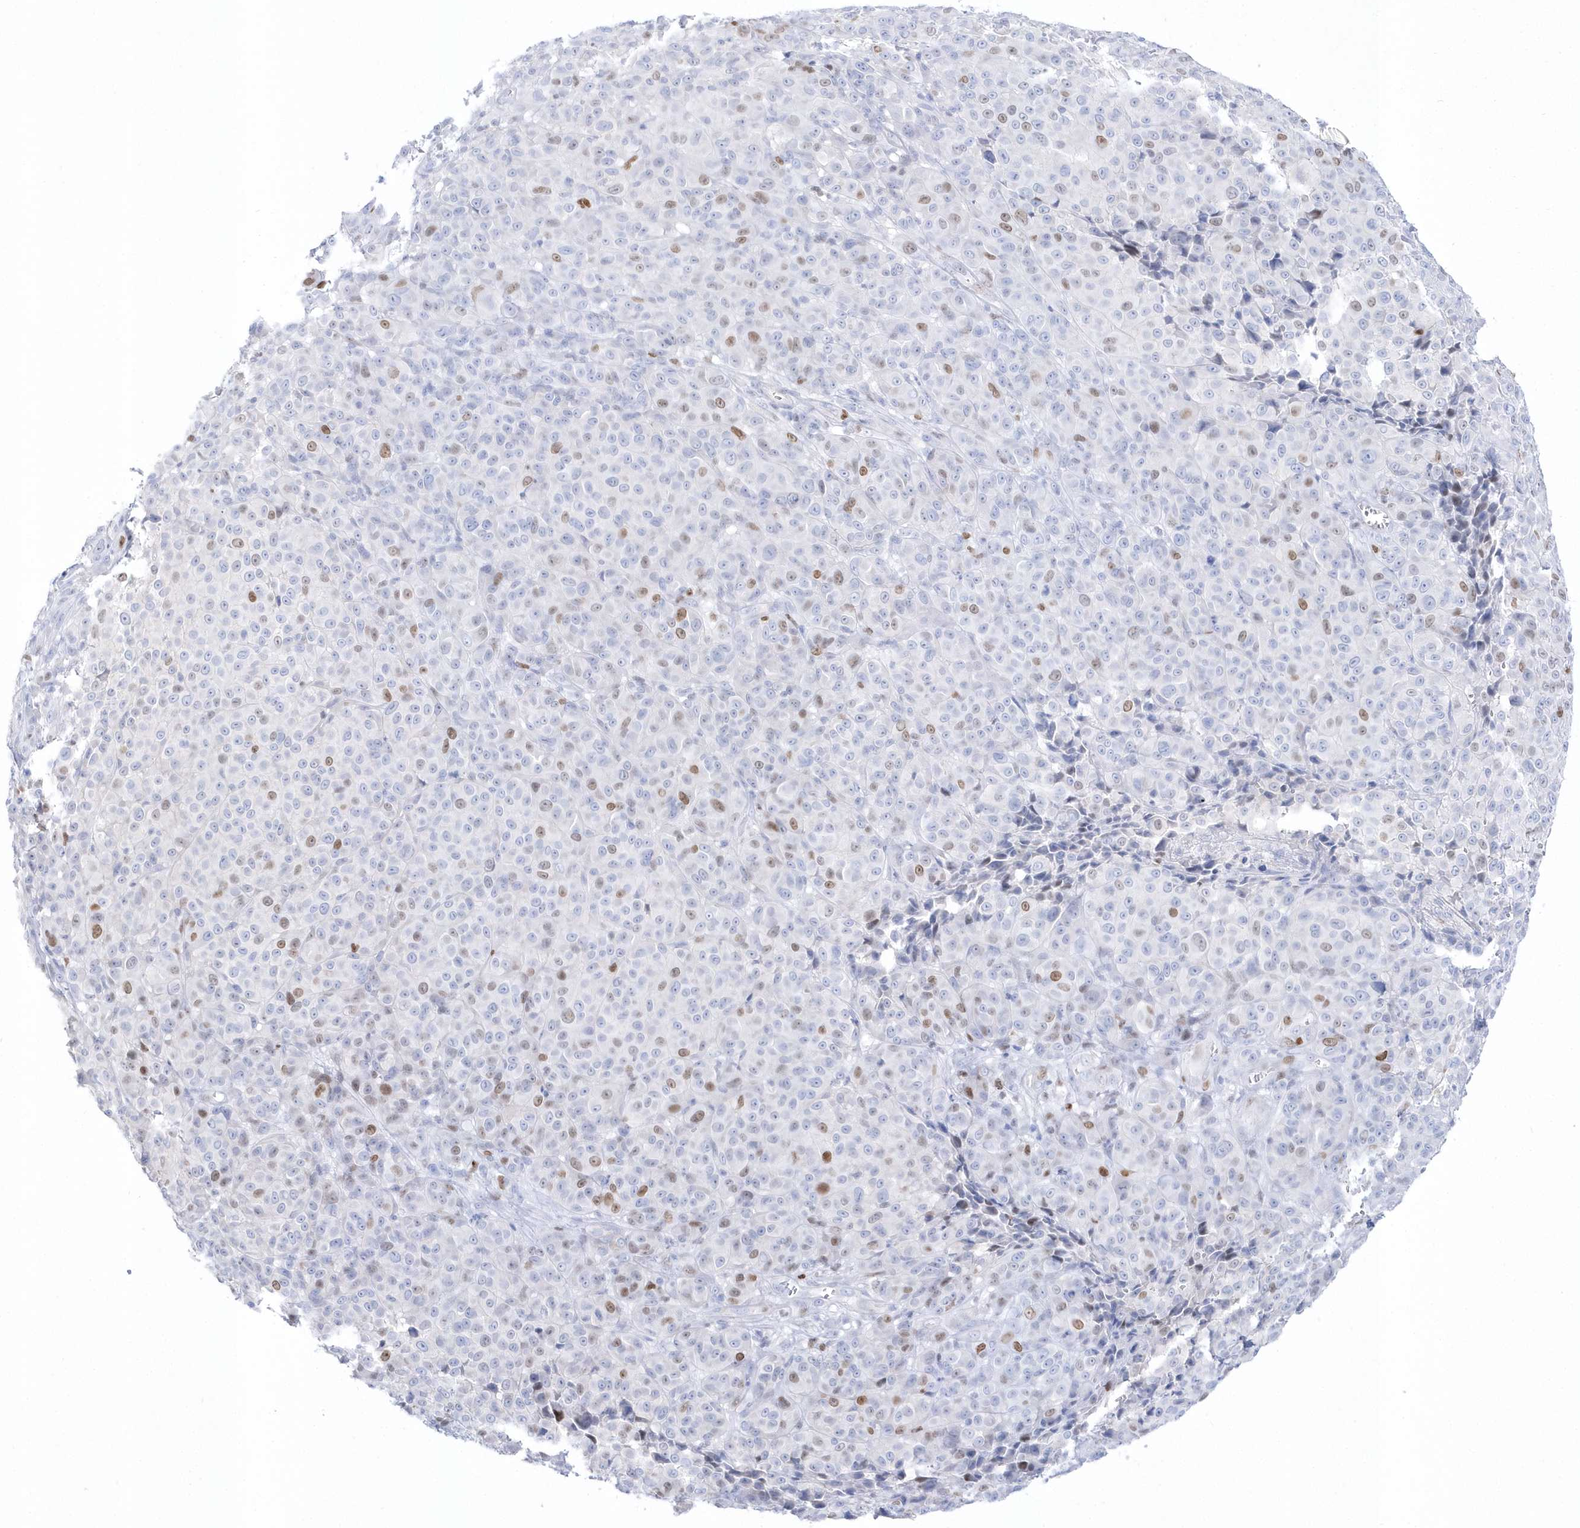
{"staining": {"intensity": "moderate", "quantity": "25%-75%", "location": "nuclear"}, "tissue": "melanoma", "cell_type": "Tumor cells", "image_type": "cancer", "snomed": [{"axis": "morphology", "description": "Malignant melanoma, NOS"}, {"axis": "topography", "description": "Skin"}], "caption": "This photomicrograph displays immunohistochemistry (IHC) staining of malignant melanoma, with medium moderate nuclear expression in about 25%-75% of tumor cells.", "gene": "TMCO6", "patient": {"sex": "male", "age": 73}}